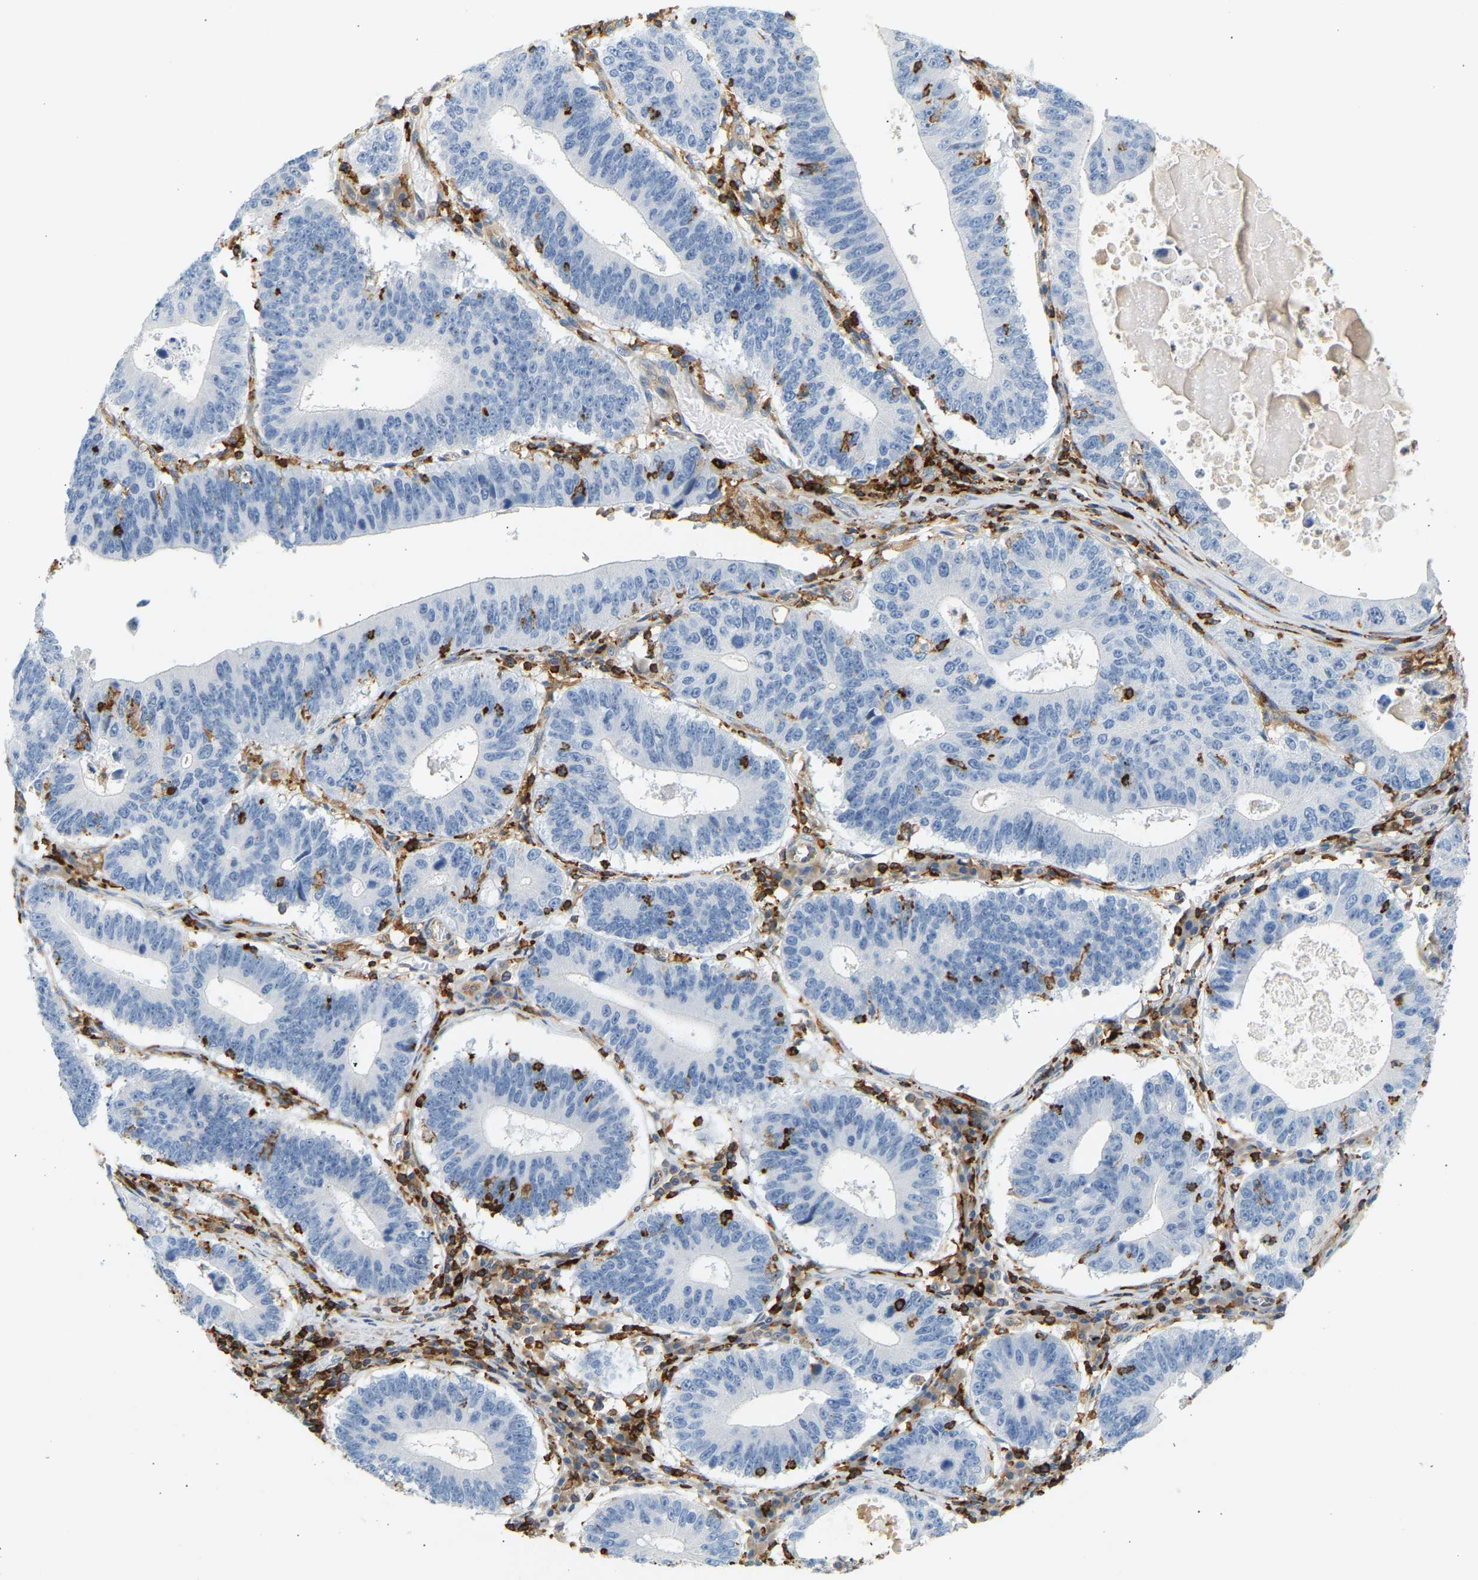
{"staining": {"intensity": "negative", "quantity": "none", "location": "none"}, "tissue": "stomach cancer", "cell_type": "Tumor cells", "image_type": "cancer", "snomed": [{"axis": "morphology", "description": "Adenocarcinoma, NOS"}, {"axis": "topography", "description": "Stomach"}], "caption": "Stomach adenocarcinoma stained for a protein using IHC displays no positivity tumor cells.", "gene": "FNBP1", "patient": {"sex": "male", "age": 59}}